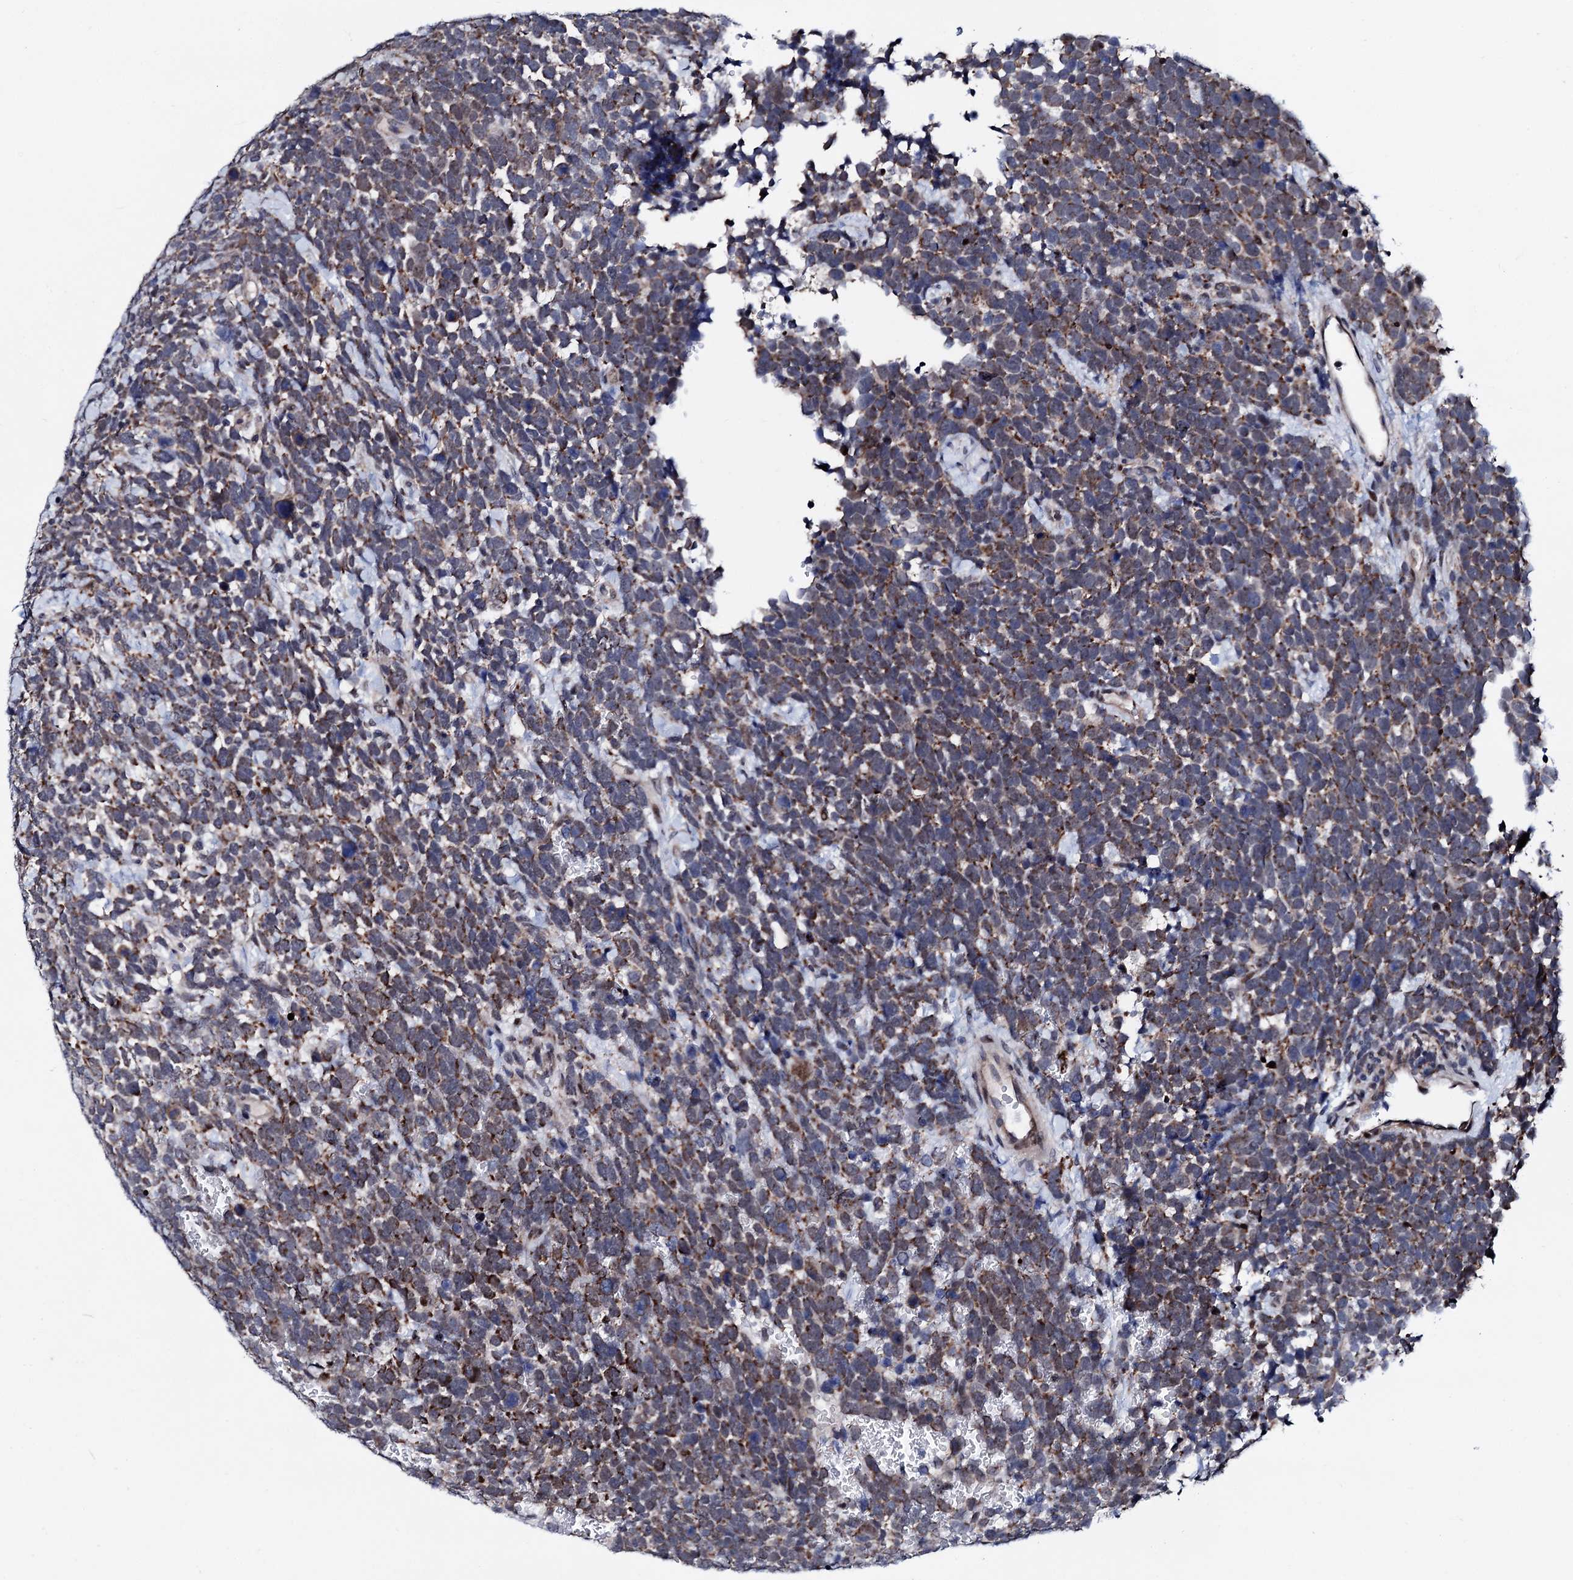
{"staining": {"intensity": "moderate", "quantity": ">75%", "location": "cytoplasmic/membranous"}, "tissue": "urothelial cancer", "cell_type": "Tumor cells", "image_type": "cancer", "snomed": [{"axis": "morphology", "description": "Urothelial carcinoma, High grade"}, {"axis": "topography", "description": "Urinary bladder"}], "caption": "Protein expression analysis of human urothelial carcinoma (high-grade) reveals moderate cytoplasmic/membranous expression in approximately >75% of tumor cells.", "gene": "COA4", "patient": {"sex": "female", "age": 82}}